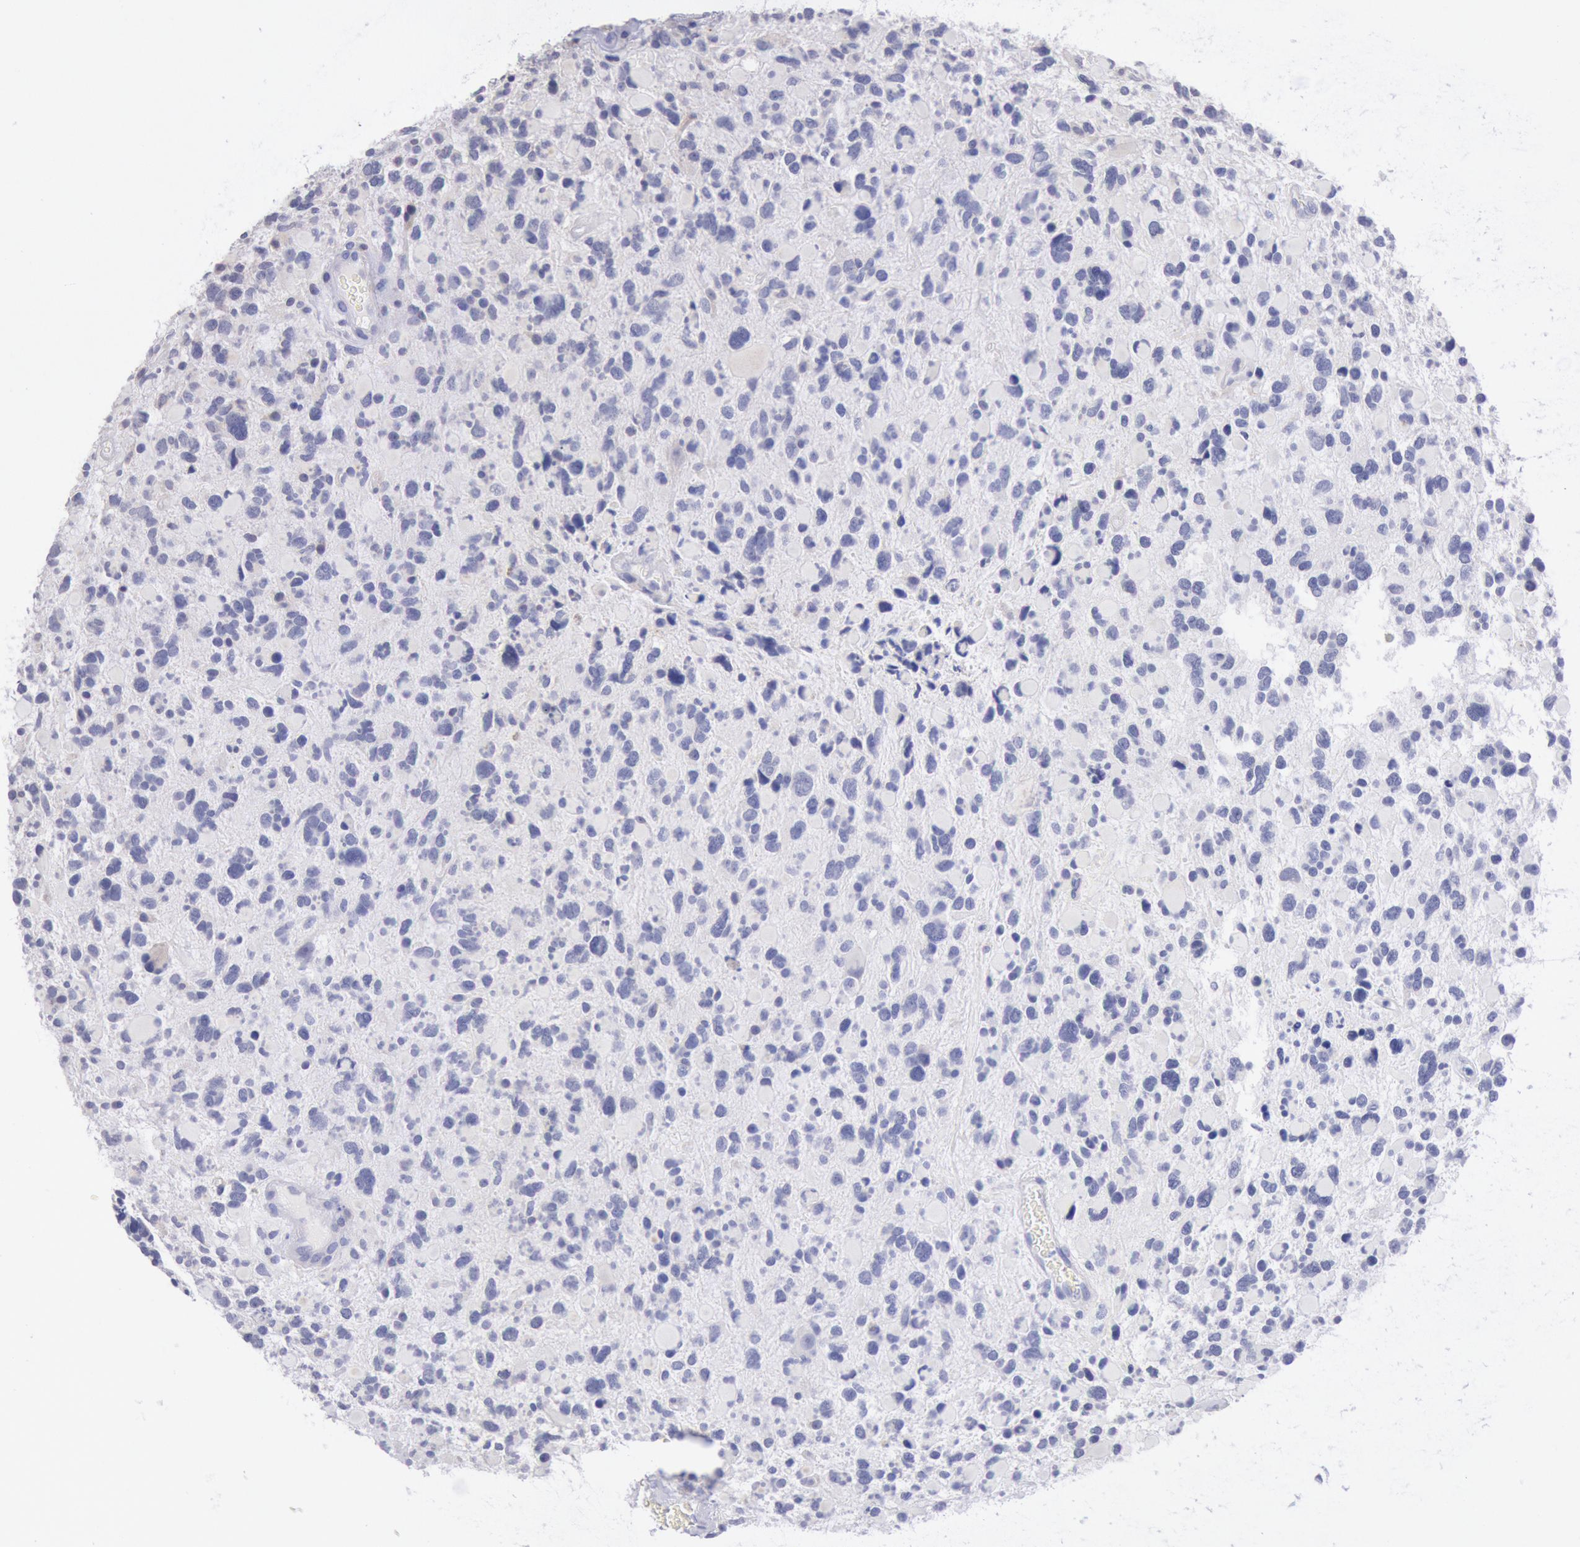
{"staining": {"intensity": "negative", "quantity": "none", "location": "none"}, "tissue": "glioma", "cell_type": "Tumor cells", "image_type": "cancer", "snomed": [{"axis": "morphology", "description": "Glioma, malignant, High grade"}, {"axis": "topography", "description": "Brain"}], "caption": "There is no significant positivity in tumor cells of glioma. (Brightfield microscopy of DAB (3,3'-diaminobenzidine) immunohistochemistry (IHC) at high magnification).", "gene": "GAL3ST1", "patient": {"sex": "female", "age": 37}}